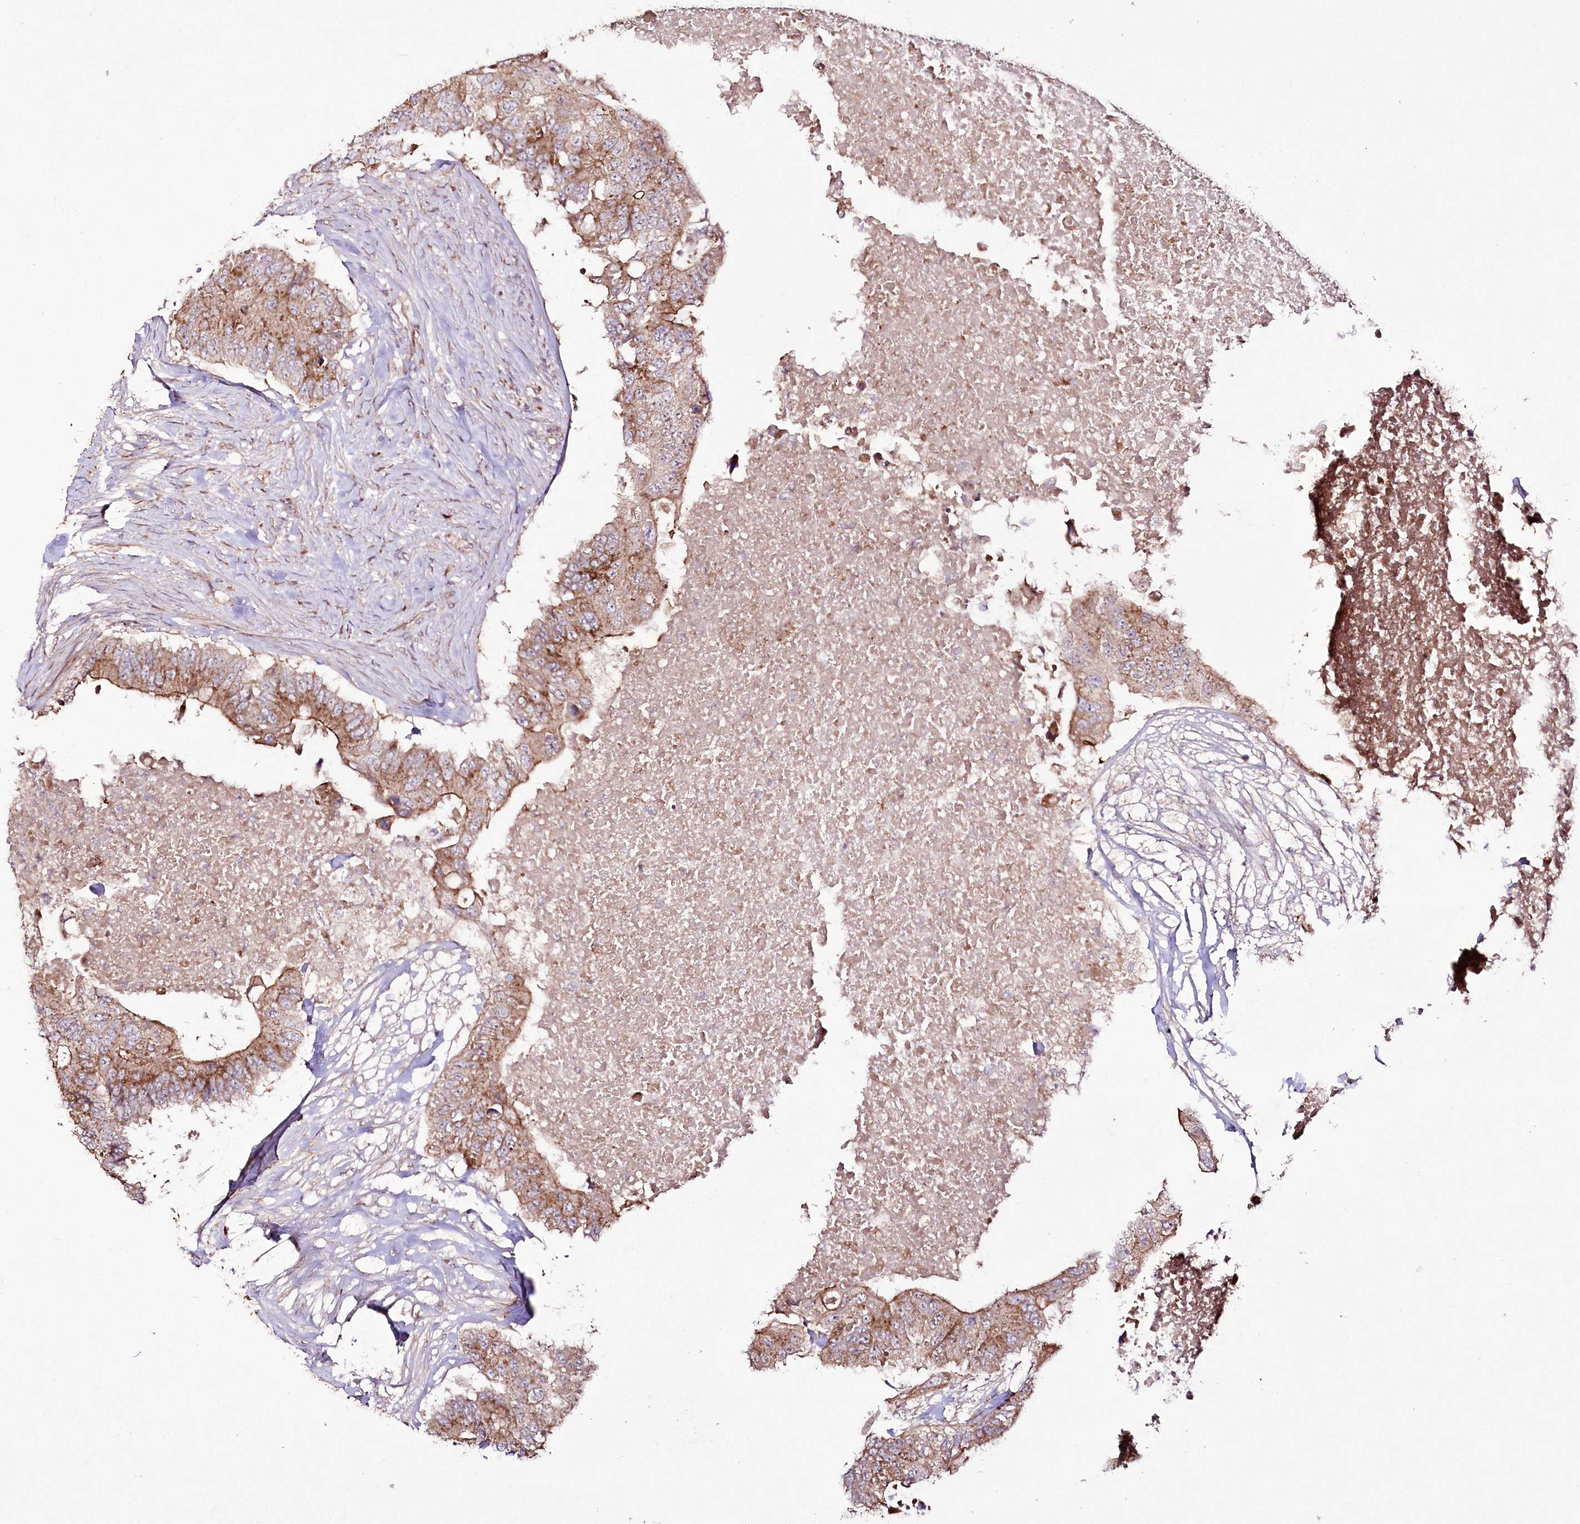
{"staining": {"intensity": "moderate", "quantity": ">75%", "location": "cytoplasmic/membranous"}, "tissue": "colorectal cancer", "cell_type": "Tumor cells", "image_type": "cancer", "snomed": [{"axis": "morphology", "description": "Adenocarcinoma, NOS"}, {"axis": "topography", "description": "Colon"}], "caption": "Tumor cells exhibit medium levels of moderate cytoplasmic/membranous positivity in about >75% of cells in human colorectal adenocarcinoma.", "gene": "REXO2", "patient": {"sex": "male", "age": 71}}